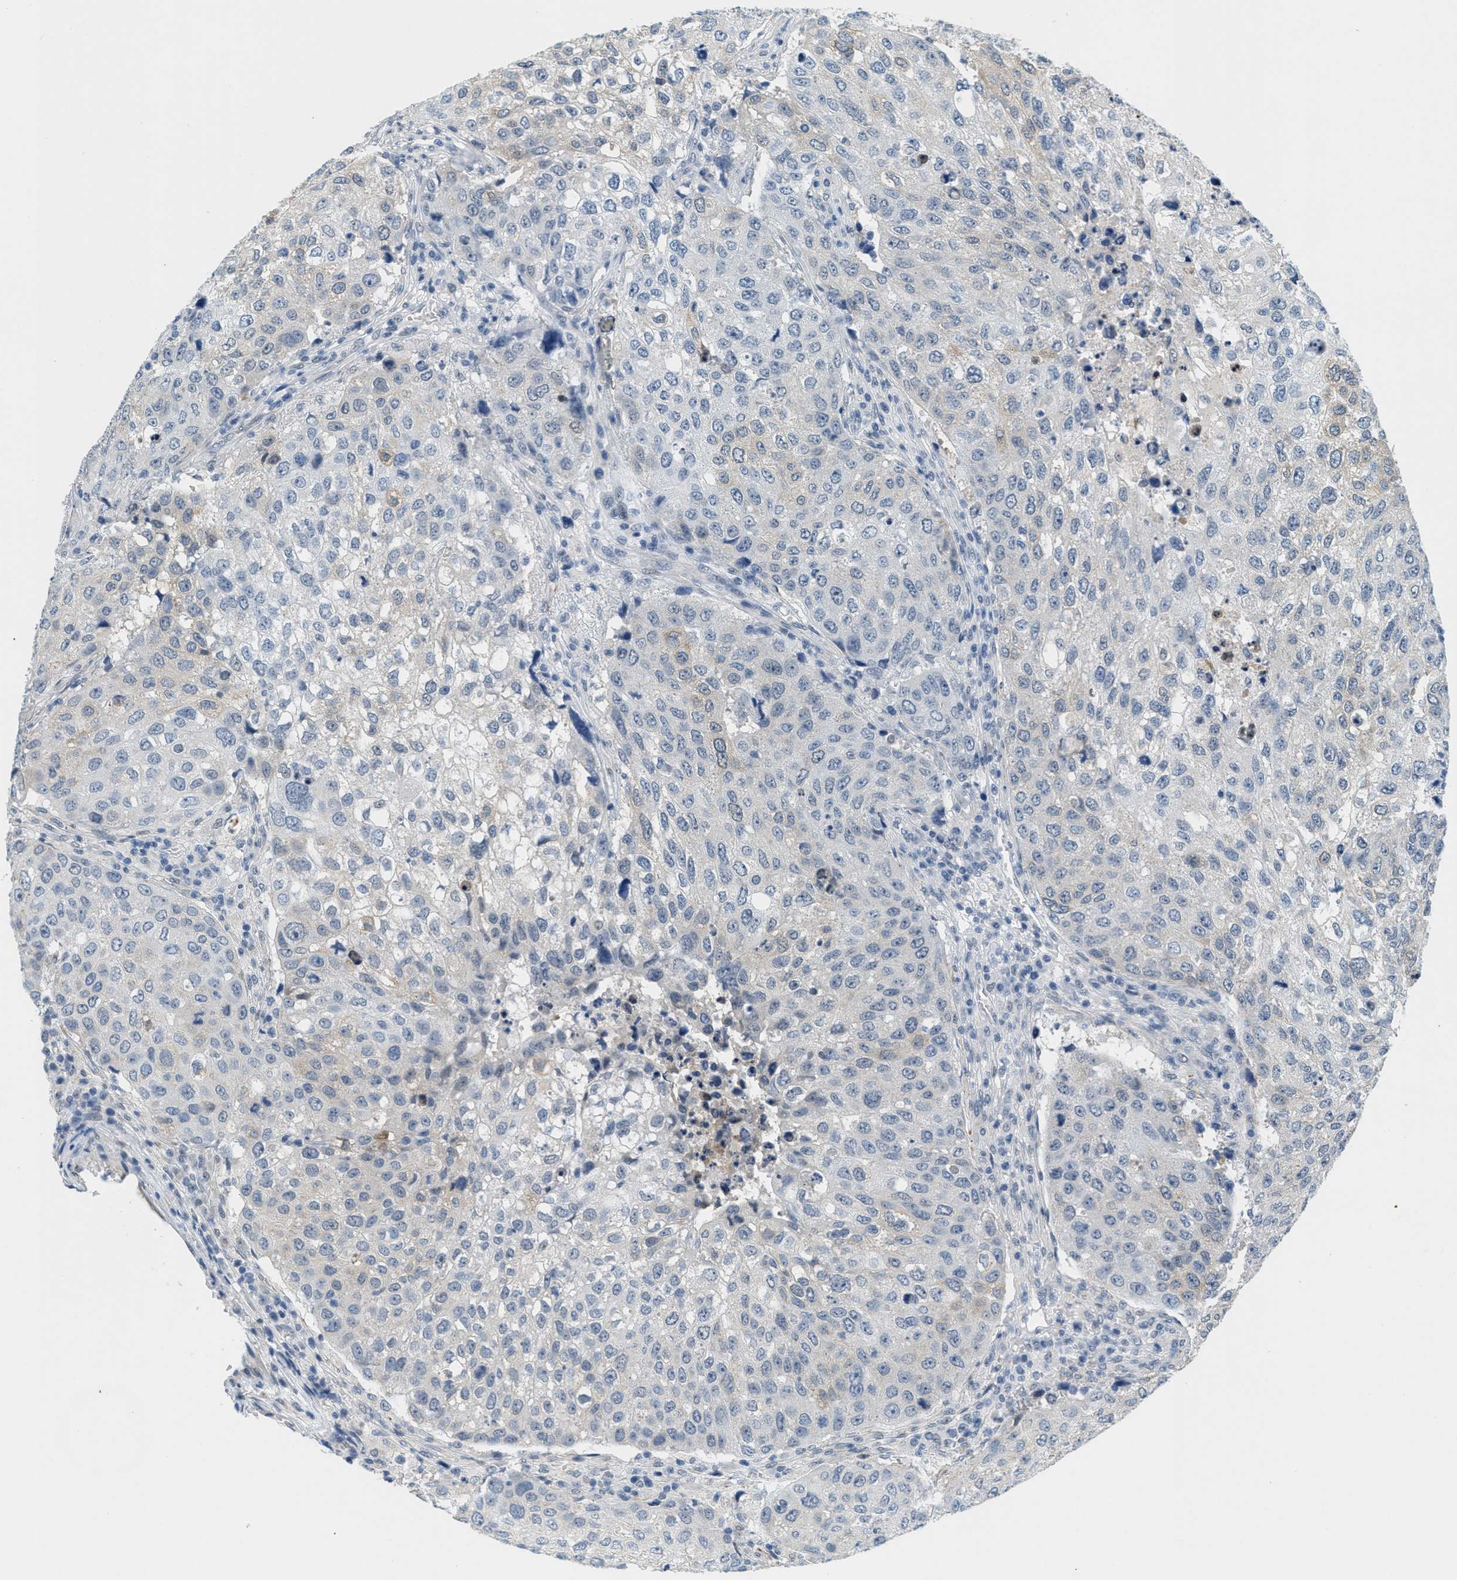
{"staining": {"intensity": "negative", "quantity": "none", "location": "none"}, "tissue": "urothelial cancer", "cell_type": "Tumor cells", "image_type": "cancer", "snomed": [{"axis": "morphology", "description": "Urothelial carcinoma, High grade"}, {"axis": "topography", "description": "Lymph node"}, {"axis": "topography", "description": "Urinary bladder"}], "caption": "Tumor cells are negative for brown protein staining in urothelial carcinoma (high-grade).", "gene": "HS3ST2", "patient": {"sex": "male", "age": 51}}